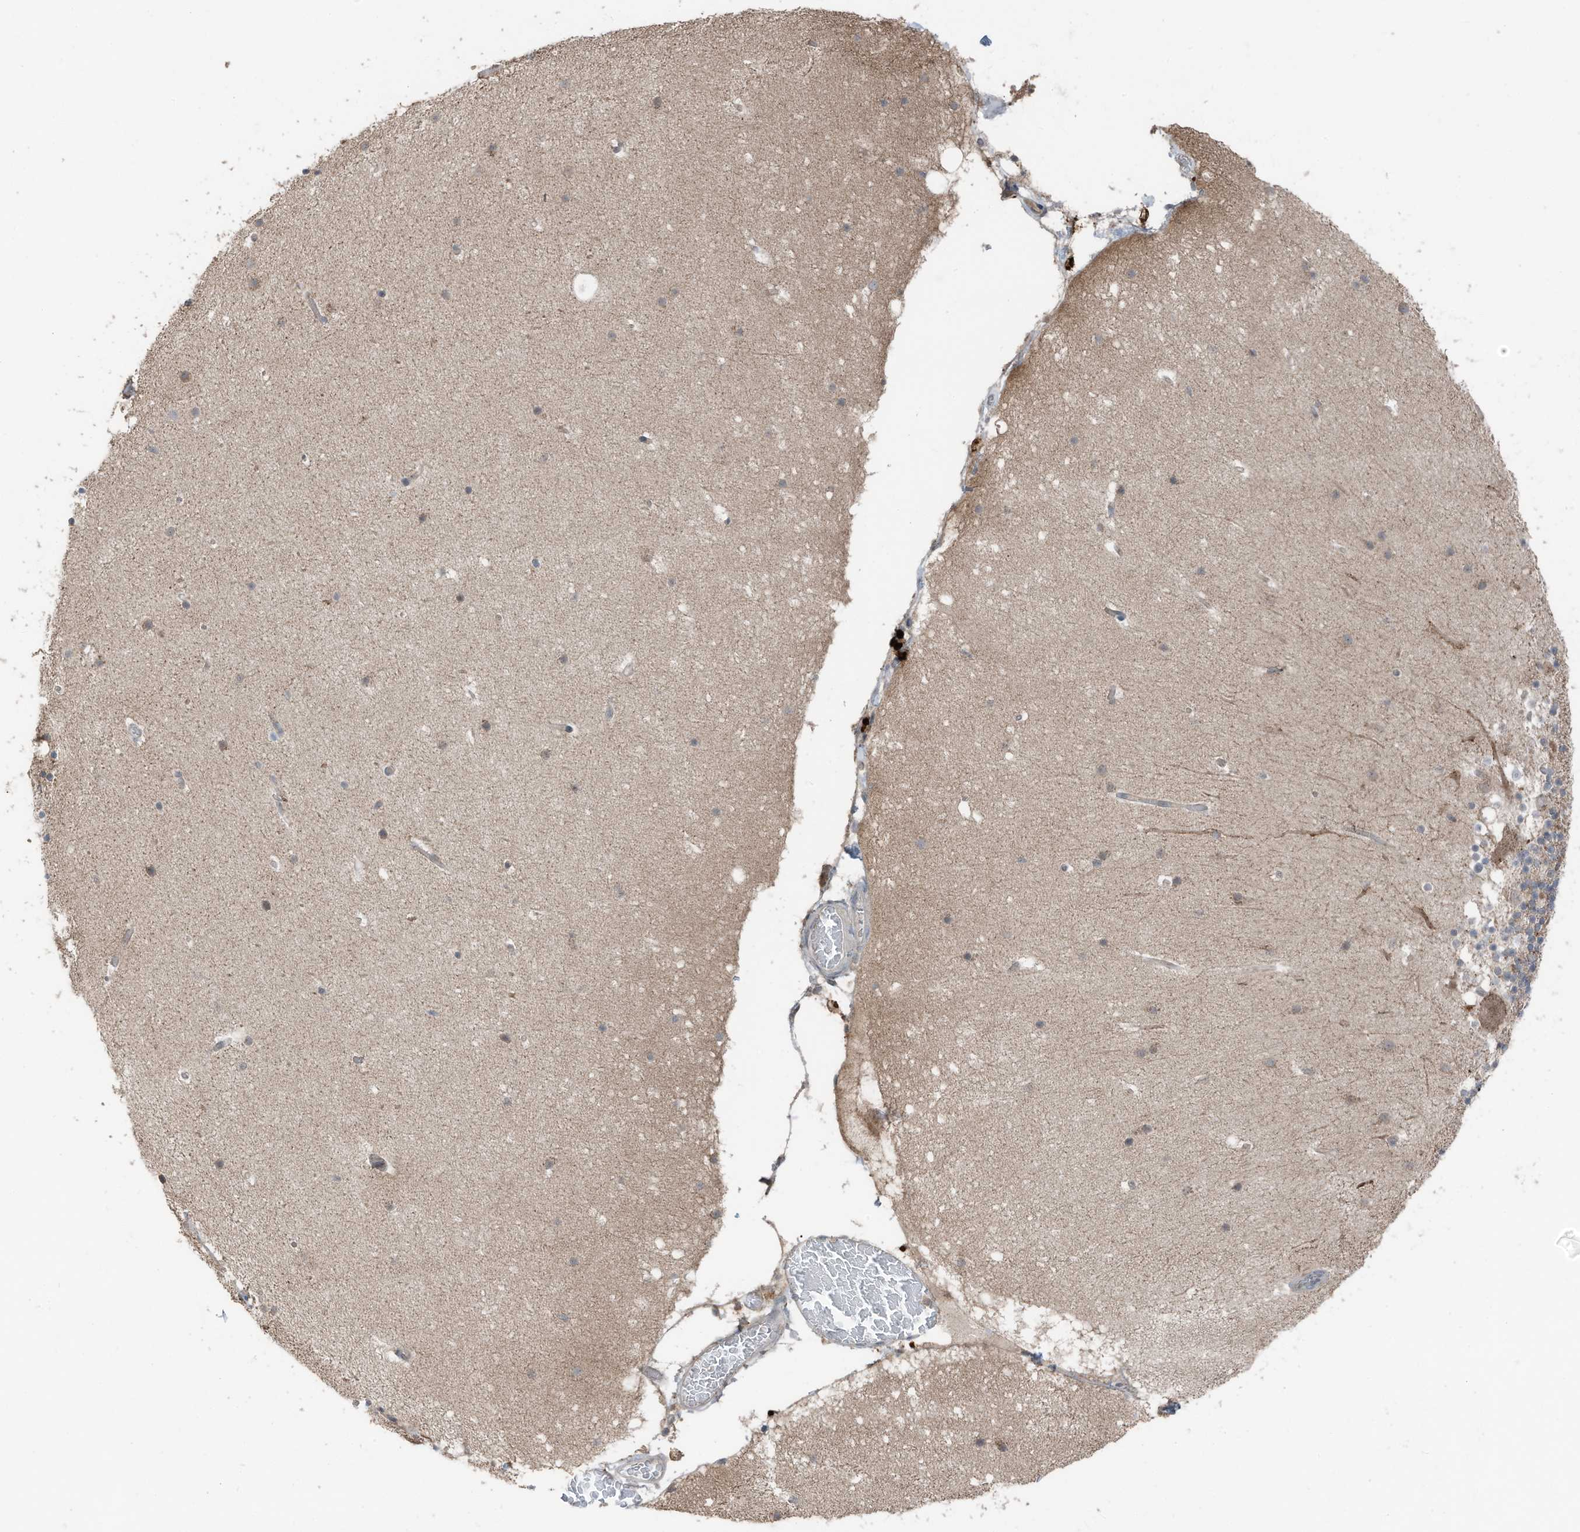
{"staining": {"intensity": "weak", "quantity": "<25%", "location": "cytoplasmic/membranous"}, "tissue": "cerebellum", "cell_type": "Cells in granular layer", "image_type": "normal", "snomed": [{"axis": "morphology", "description": "Normal tissue, NOS"}, {"axis": "topography", "description": "Cerebellum"}], "caption": "This is a micrograph of IHC staining of unremarkable cerebellum, which shows no staining in cells in granular layer.", "gene": "TXNDC9", "patient": {"sex": "male", "age": 57}}